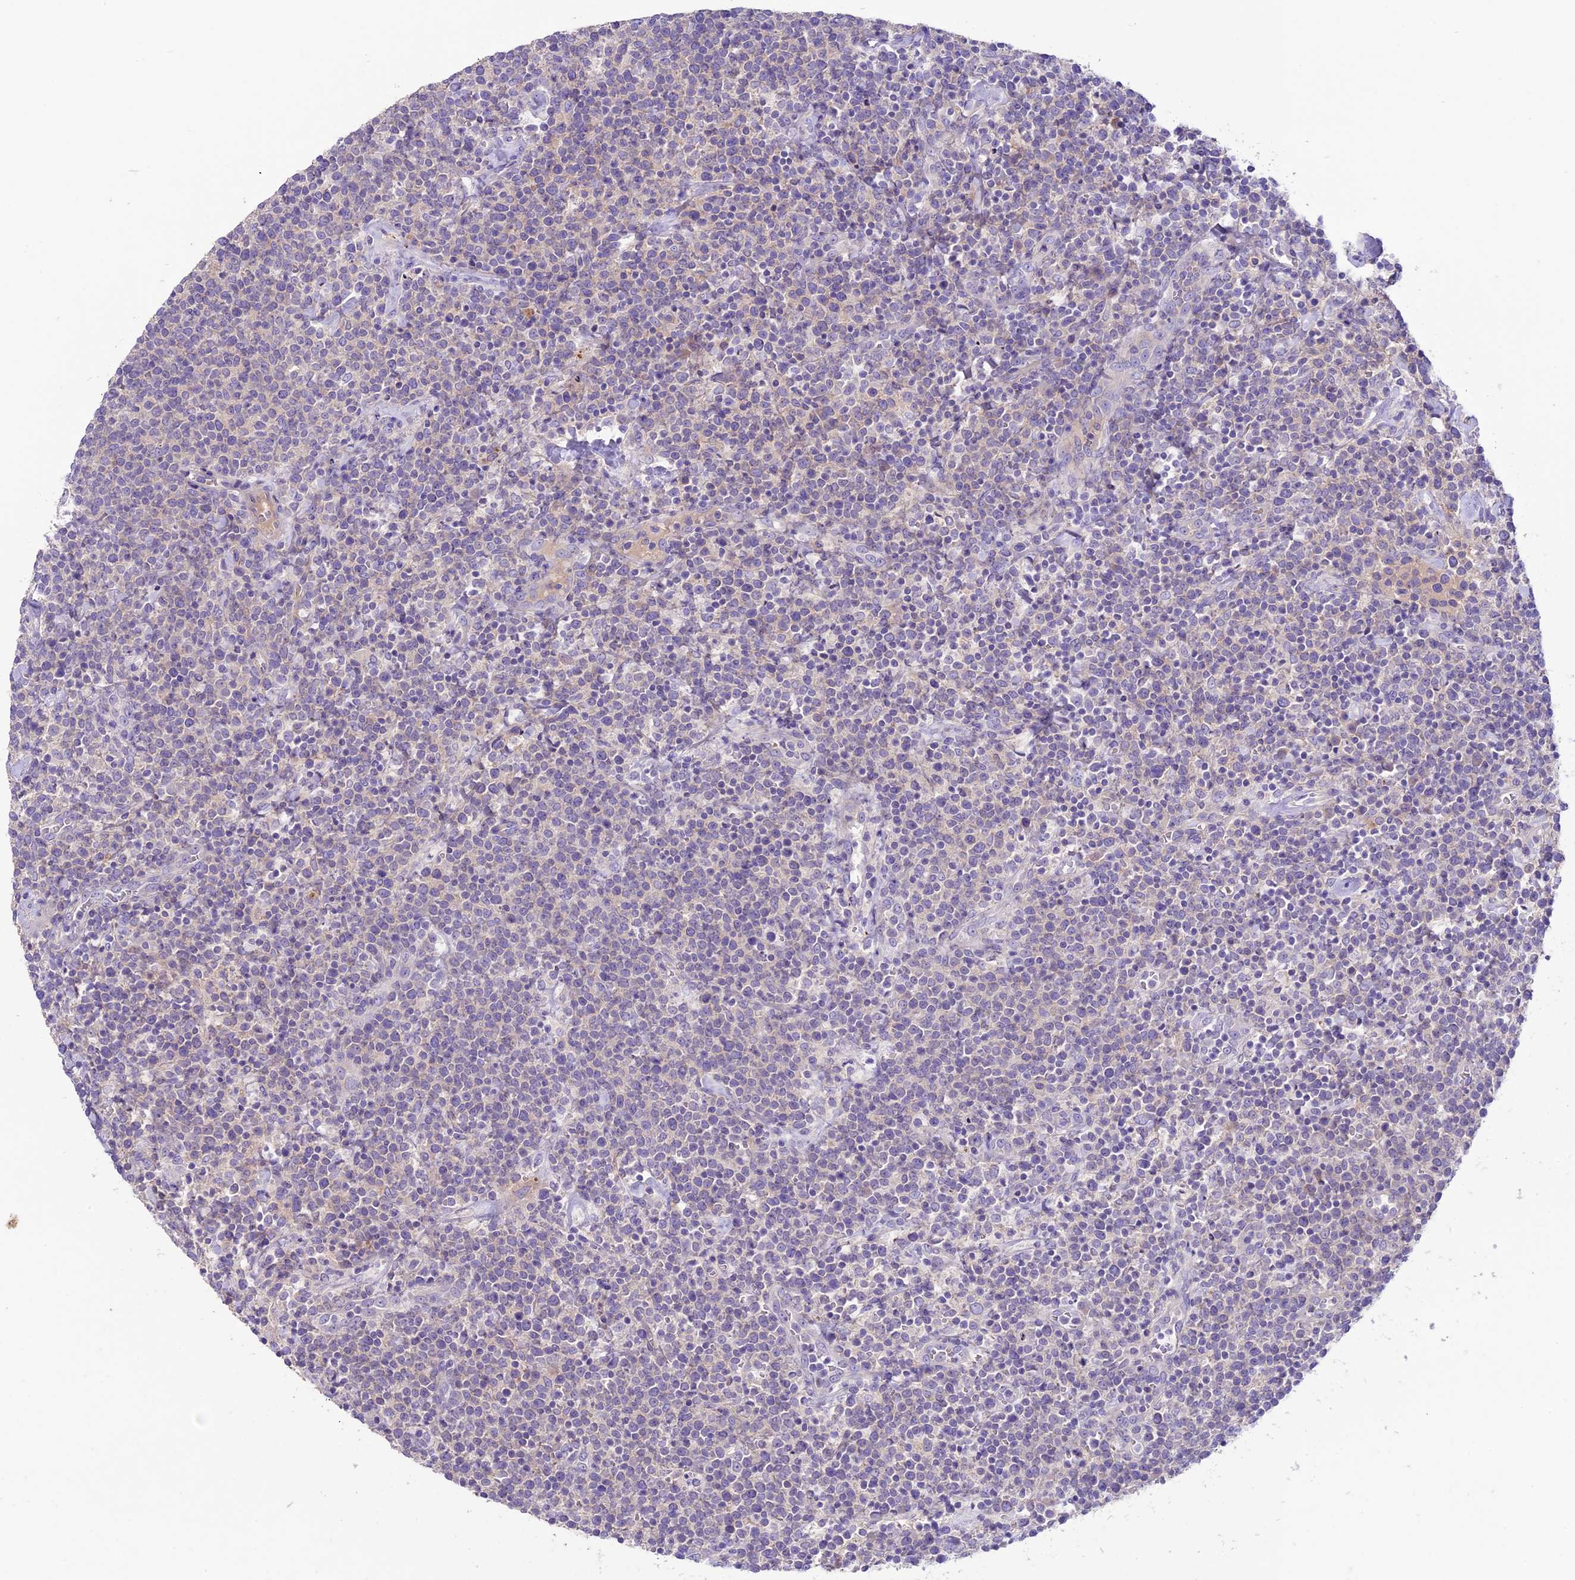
{"staining": {"intensity": "negative", "quantity": "none", "location": "none"}, "tissue": "lymphoma", "cell_type": "Tumor cells", "image_type": "cancer", "snomed": [{"axis": "morphology", "description": "Malignant lymphoma, non-Hodgkin's type, High grade"}, {"axis": "topography", "description": "Lymph node"}], "caption": "Tumor cells are negative for brown protein staining in malignant lymphoma, non-Hodgkin's type (high-grade).", "gene": "CD99L2", "patient": {"sex": "male", "age": 61}}